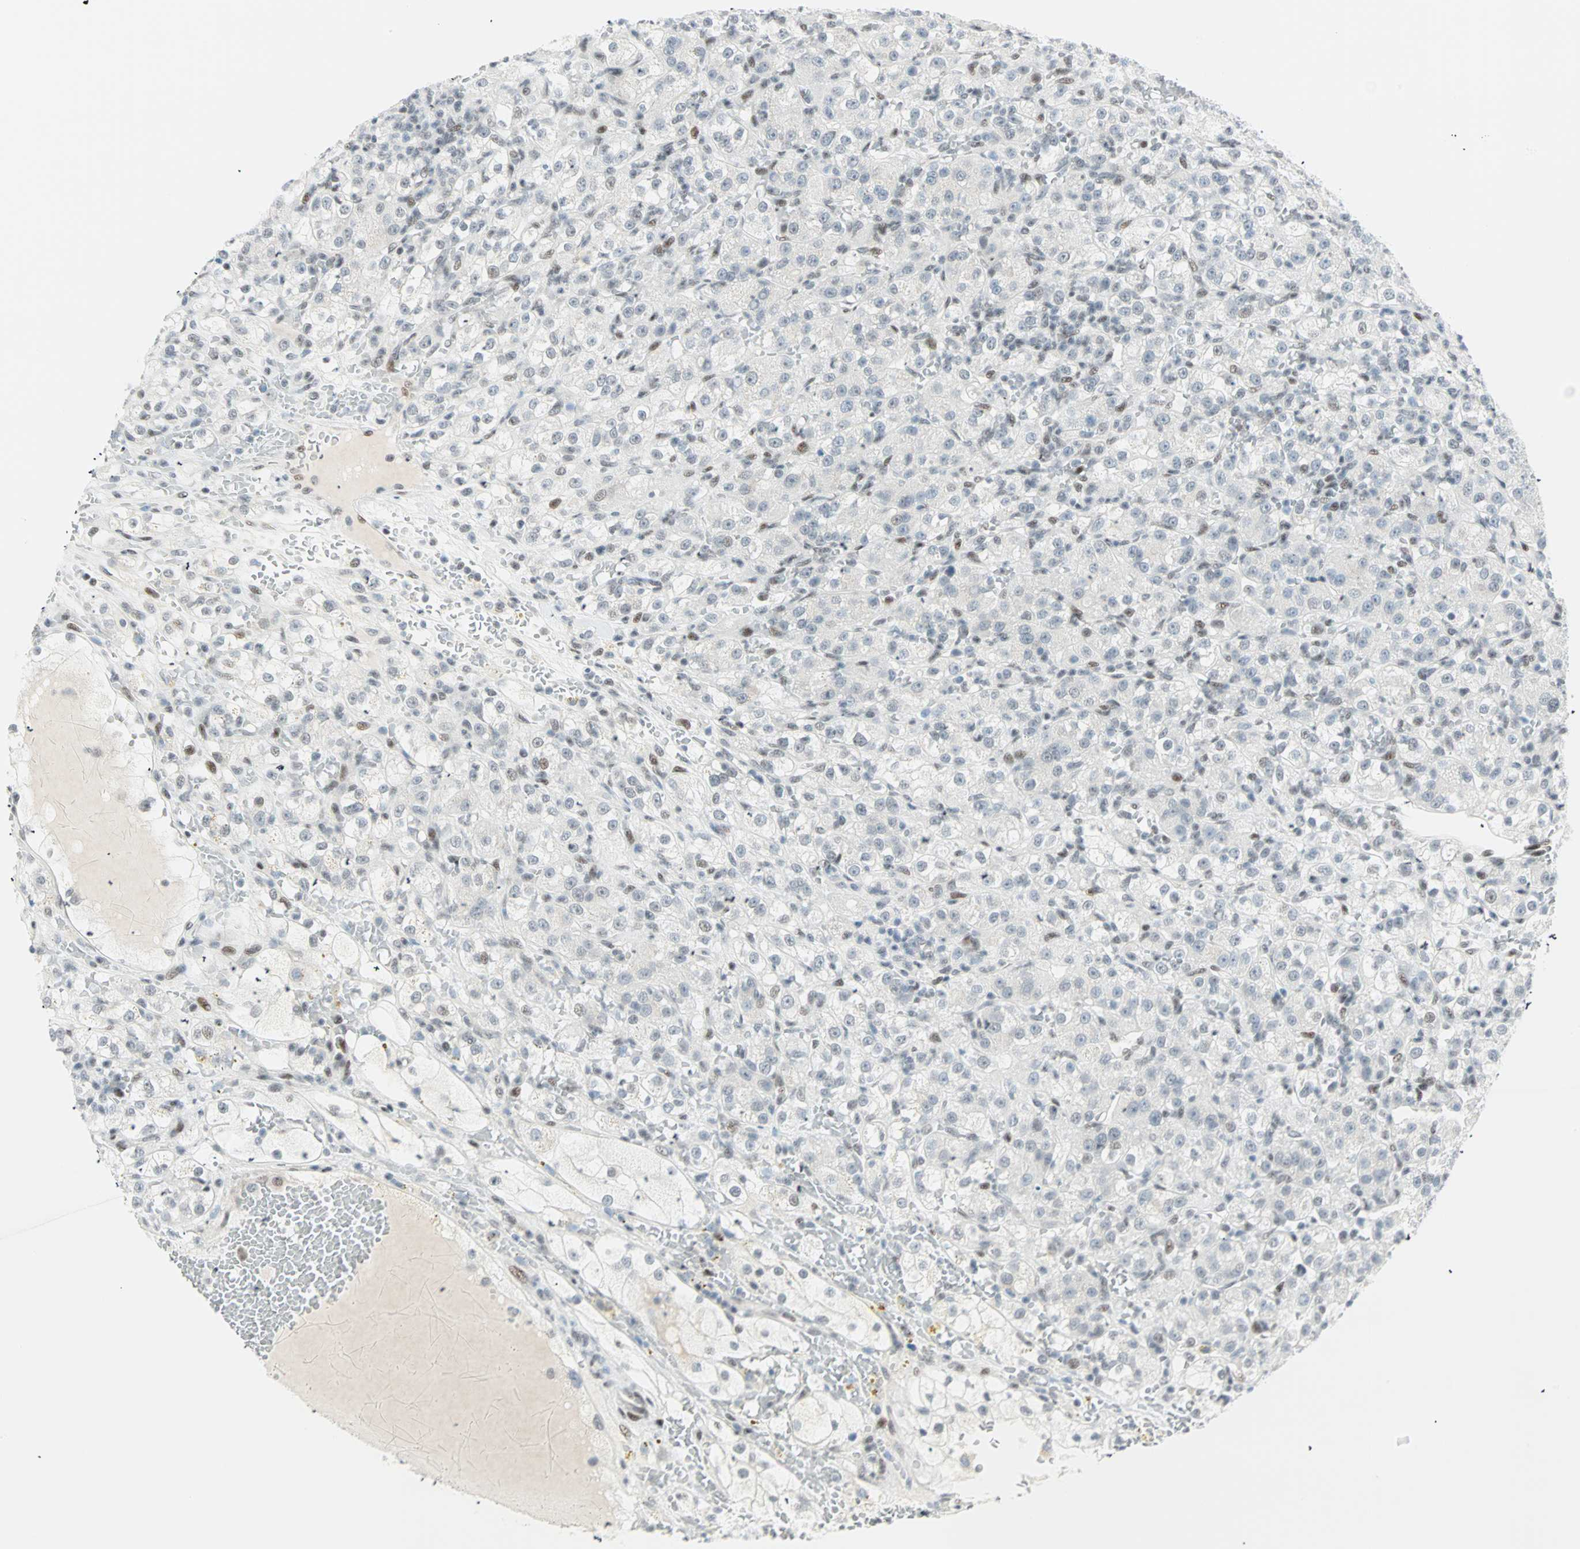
{"staining": {"intensity": "negative", "quantity": "none", "location": "none"}, "tissue": "renal cancer", "cell_type": "Tumor cells", "image_type": "cancer", "snomed": [{"axis": "morphology", "description": "Normal tissue, NOS"}, {"axis": "morphology", "description": "Adenocarcinoma, NOS"}, {"axis": "topography", "description": "Kidney"}], "caption": "An IHC photomicrograph of adenocarcinoma (renal) is shown. There is no staining in tumor cells of adenocarcinoma (renal).", "gene": "PKNOX1", "patient": {"sex": "male", "age": 61}}